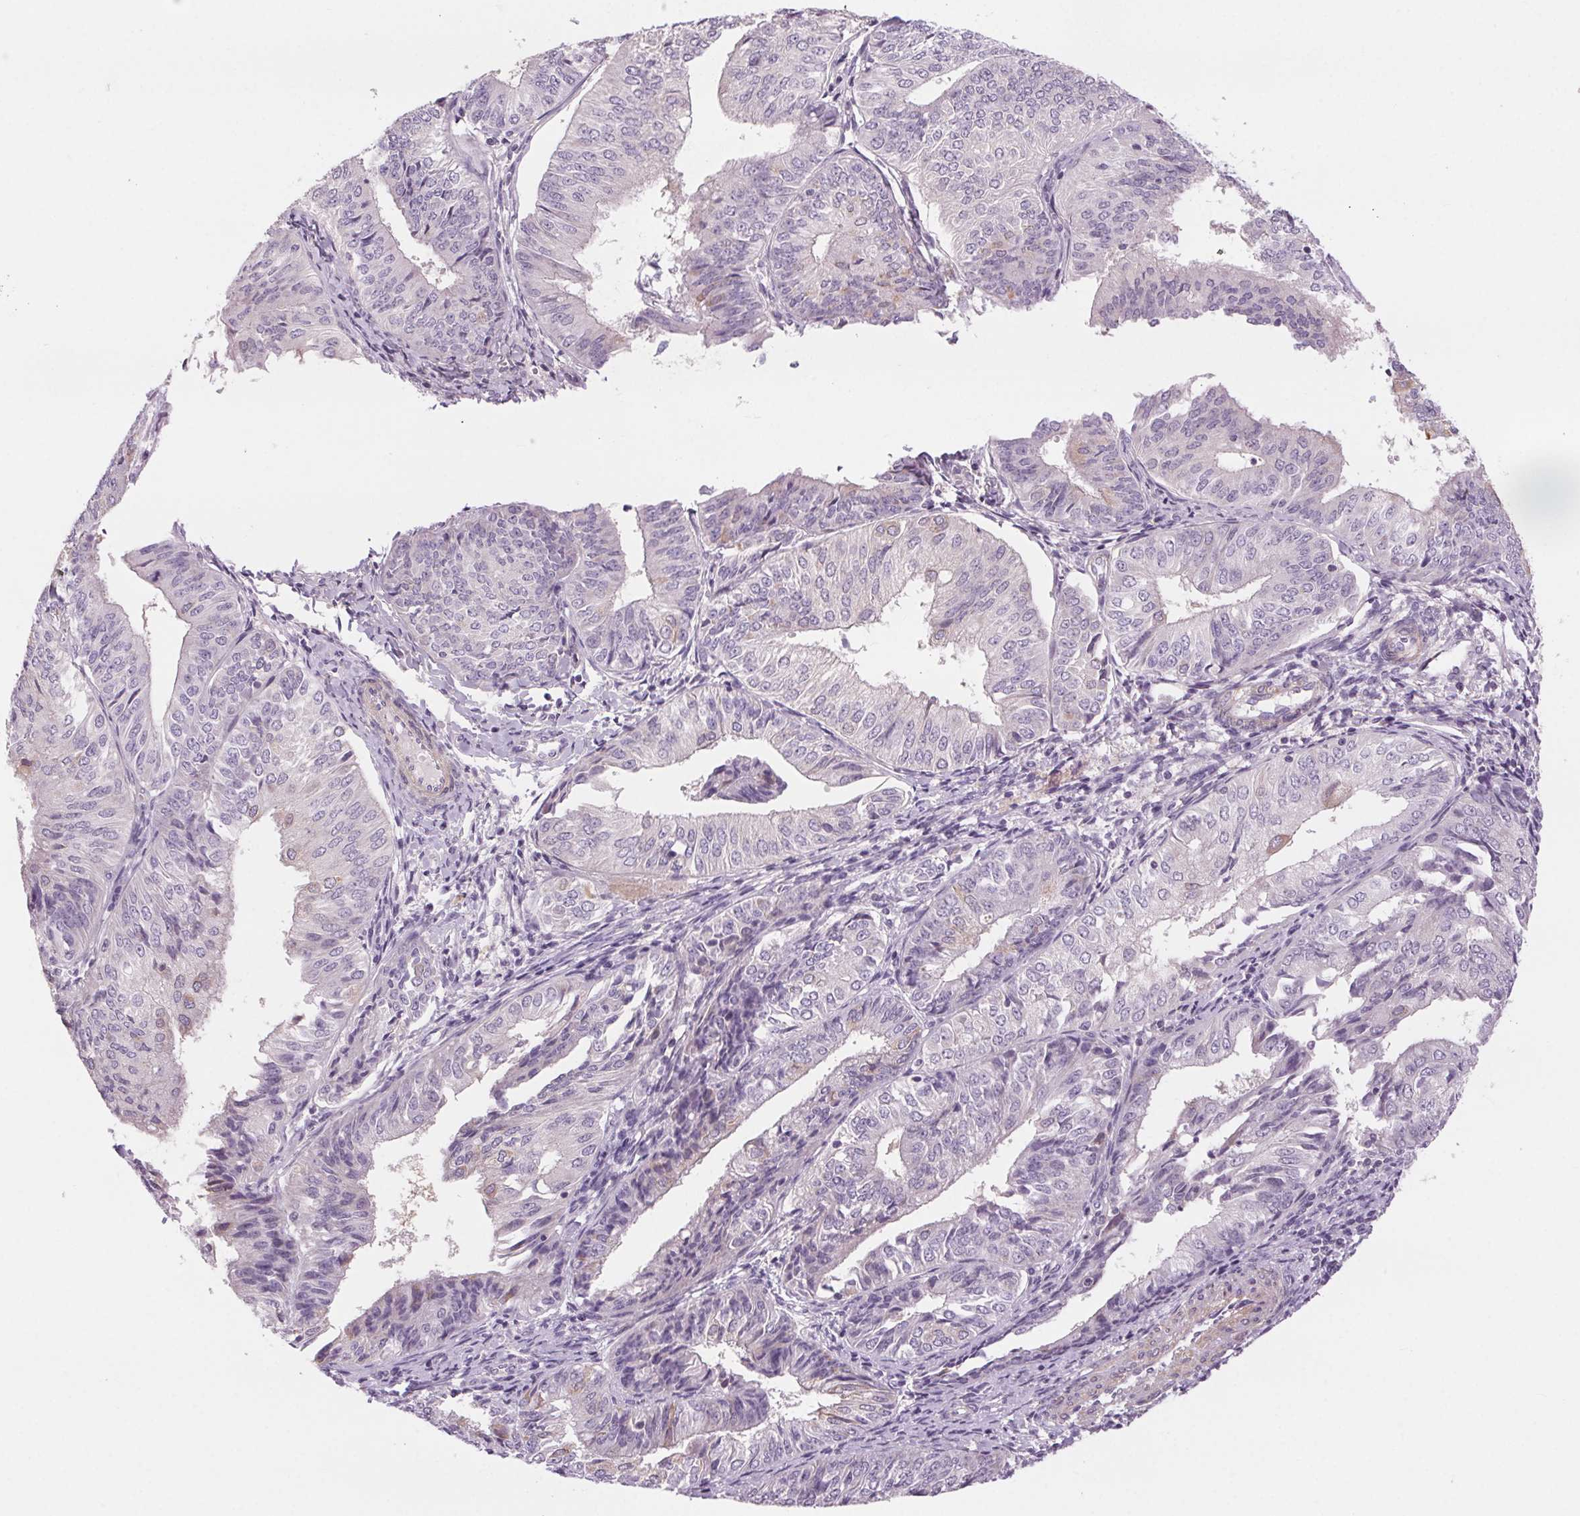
{"staining": {"intensity": "negative", "quantity": "none", "location": "none"}, "tissue": "endometrial cancer", "cell_type": "Tumor cells", "image_type": "cancer", "snomed": [{"axis": "morphology", "description": "Adenocarcinoma, NOS"}, {"axis": "topography", "description": "Endometrium"}], "caption": "Tumor cells show no significant positivity in endometrial cancer.", "gene": "HHLA2", "patient": {"sex": "female", "age": 58}}